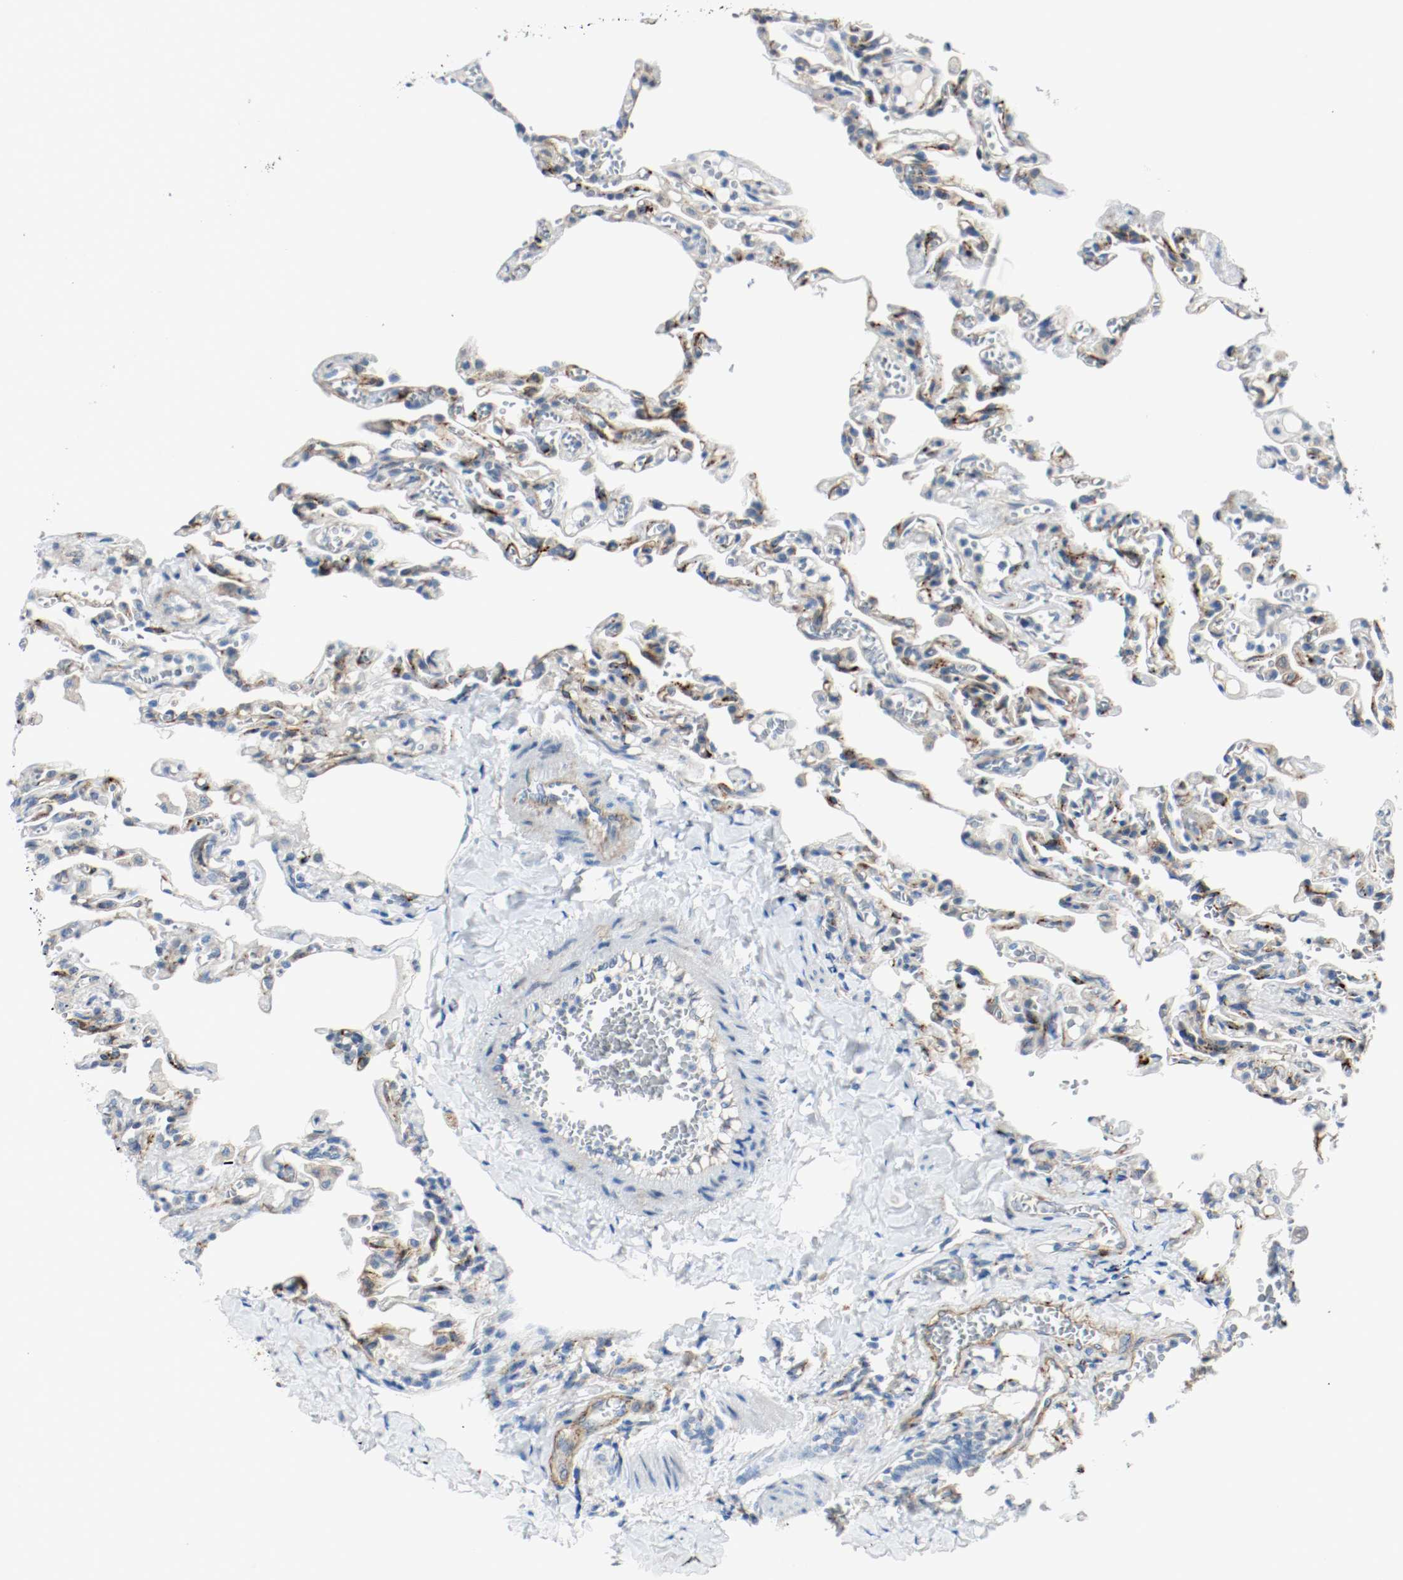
{"staining": {"intensity": "moderate", "quantity": "25%-75%", "location": "cytoplasmic/membranous"}, "tissue": "lung", "cell_type": "Alveolar cells", "image_type": "normal", "snomed": [{"axis": "morphology", "description": "Normal tissue, NOS"}, {"axis": "topography", "description": "Lung"}], "caption": "DAB (3,3'-diaminobenzidine) immunohistochemical staining of unremarkable lung reveals moderate cytoplasmic/membranous protein staining in approximately 25%-75% of alveolar cells.", "gene": "LAMB1", "patient": {"sex": "male", "age": 21}}